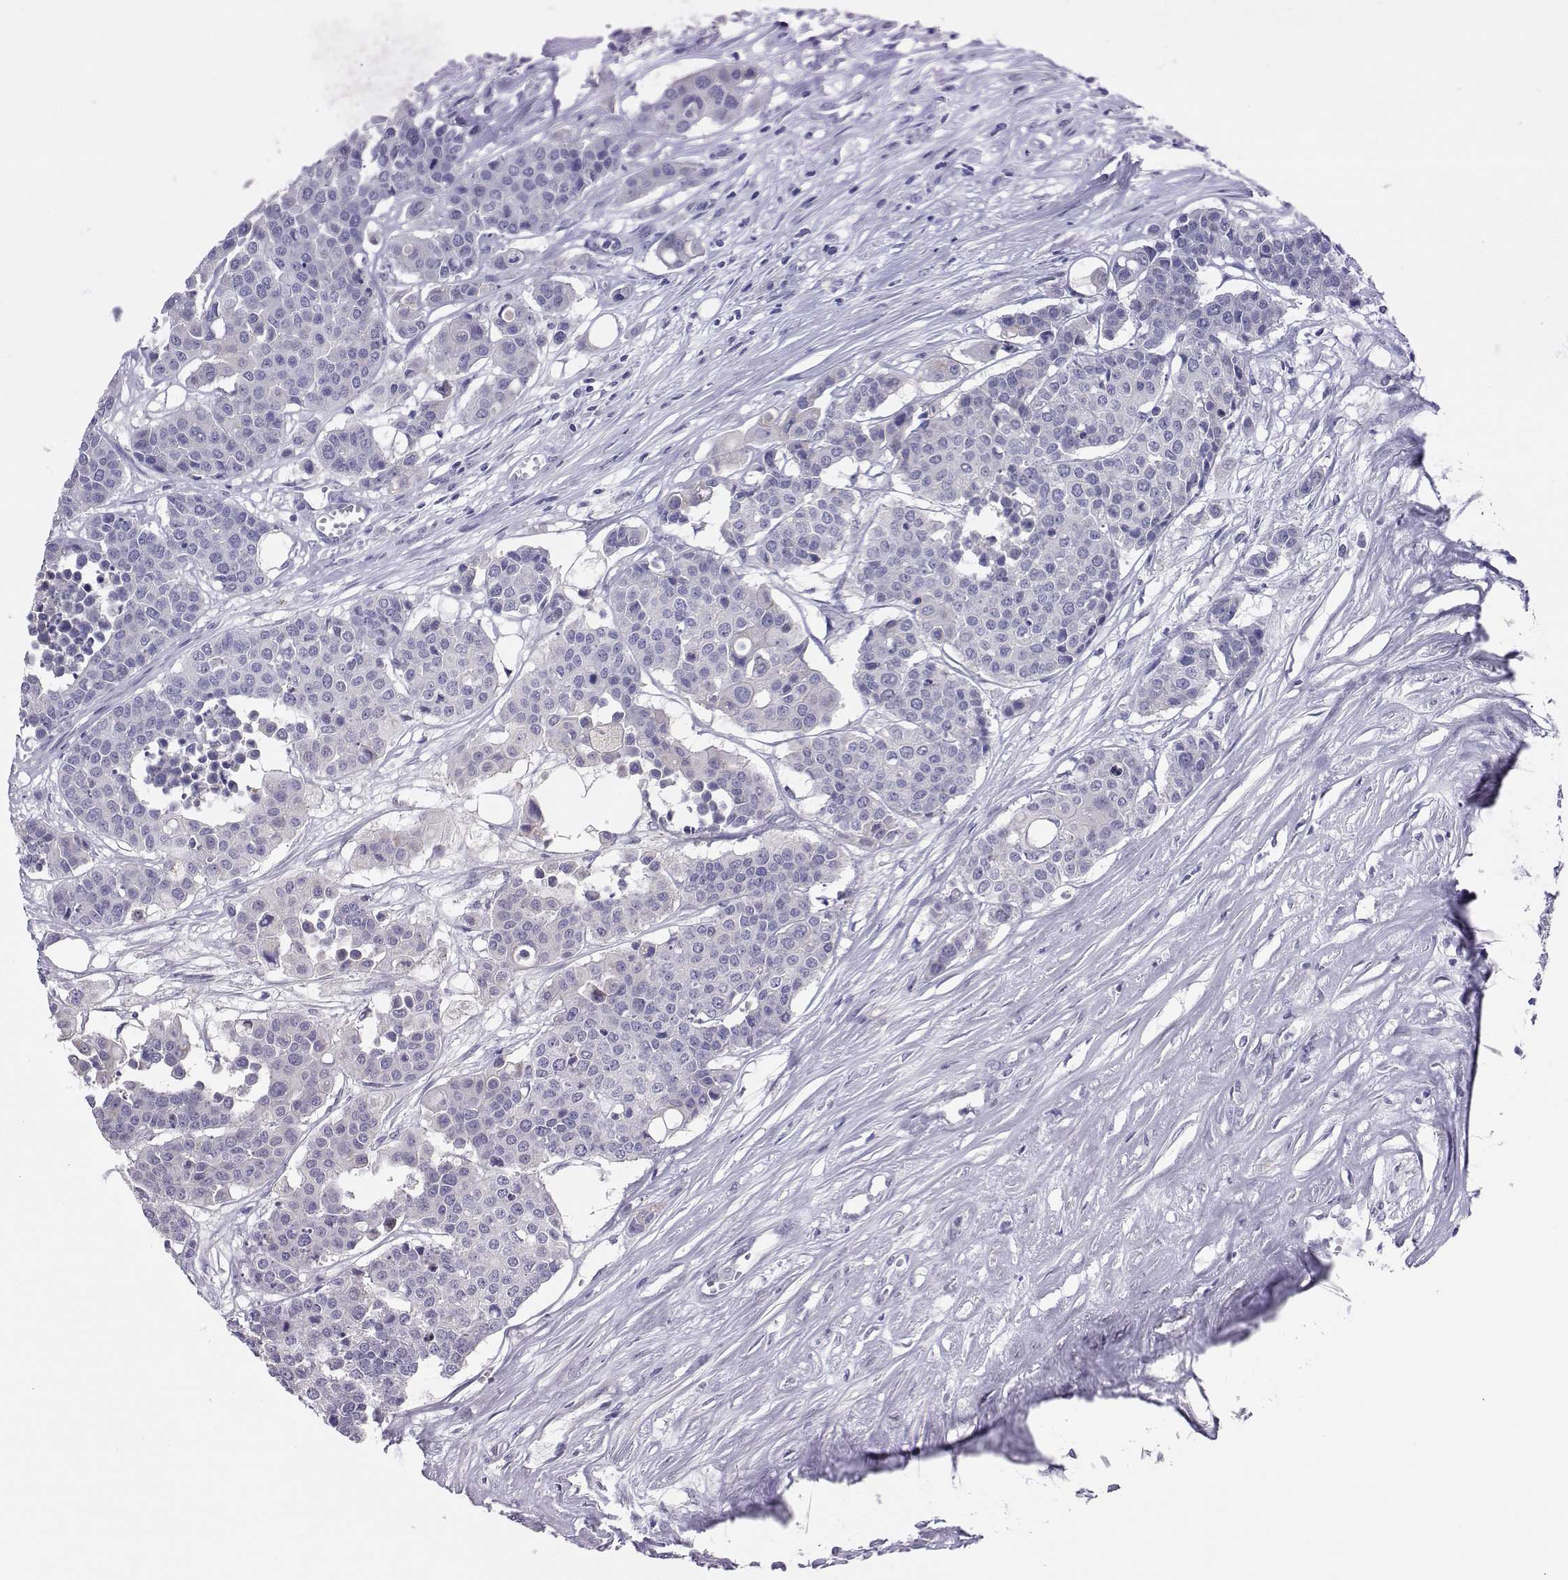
{"staining": {"intensity": "negative", "quantity": "none", "location": "none"}, "tissue": "carcinoid", "cell_type": "Tumor cells", "image_type": "cancer", "snomed": [{"axis": "morphology", "description": "Carcinoid, malignant, NOS"}, {"axis": "topography", "description": "Colon"}], "caption": "Tumor cells show no significant protein expression in malignant carcinoid.", "gene": "DNAAF1", "patient": {"sex": "male", "age": 81}}